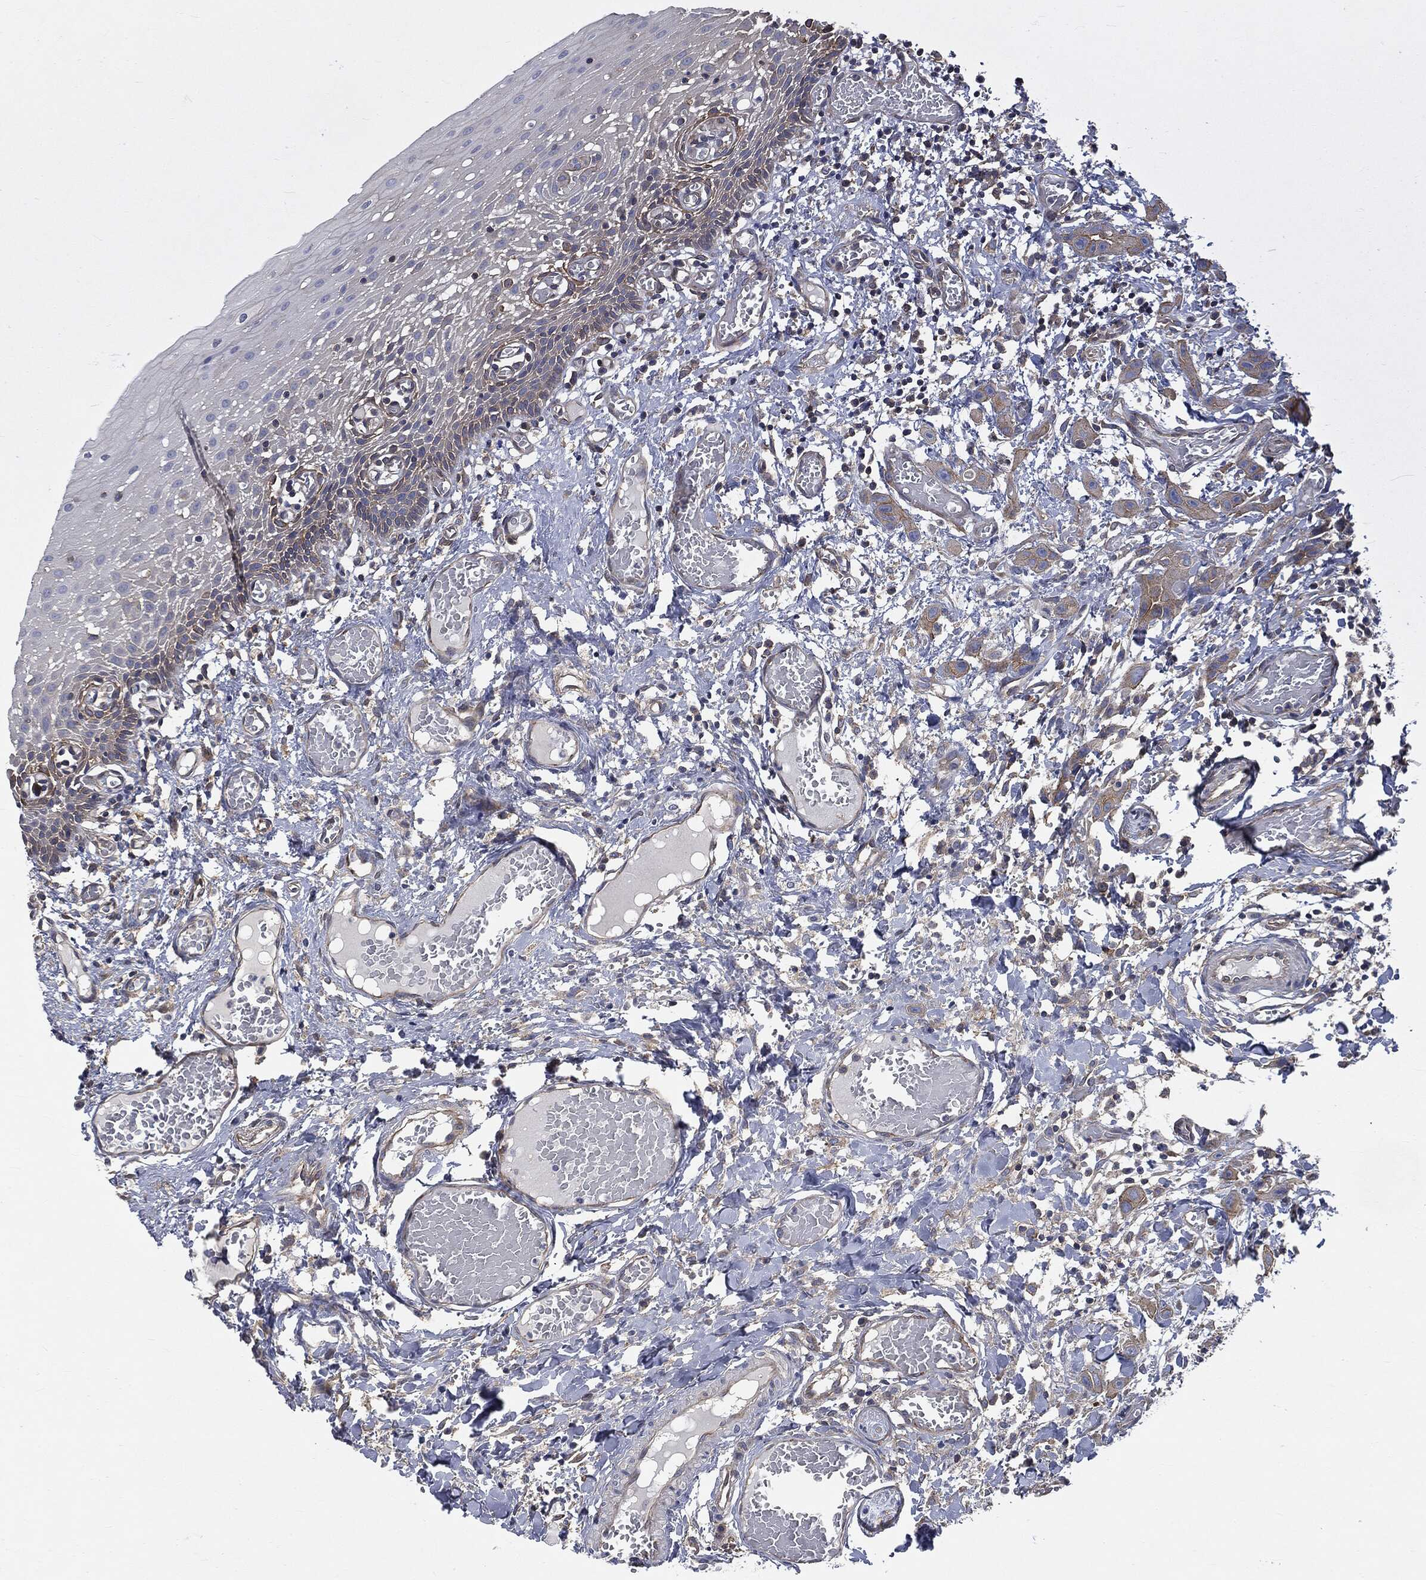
{"staining": {"intensity": "moderate", "quantity": "<25%", "location": "cytoplasmic/membranous"}, "tissue": "oral mucosa", "cell_type": "Squamous epithelial cells", "image_type": "normal", "snomed": [{"axis": "morphology", "description": "Normal tissue, NOS"}, {"axis": "morphology", "description": "Squamous cell carcinoma, NOS"}, {"axis": "topography", "description": "Oral tissue"}, {"axis": "topography", "description": "Head-Neck"}], "caption": "This image displays immunohistochemistry staining of unremarkable oral mucosa, with low moderate cytoplasmic/membranous staining in approximately <25% of squamous epithelial cells.", "gene": "EPS15L1", "patient": {"sex": "female", "age": 70}}